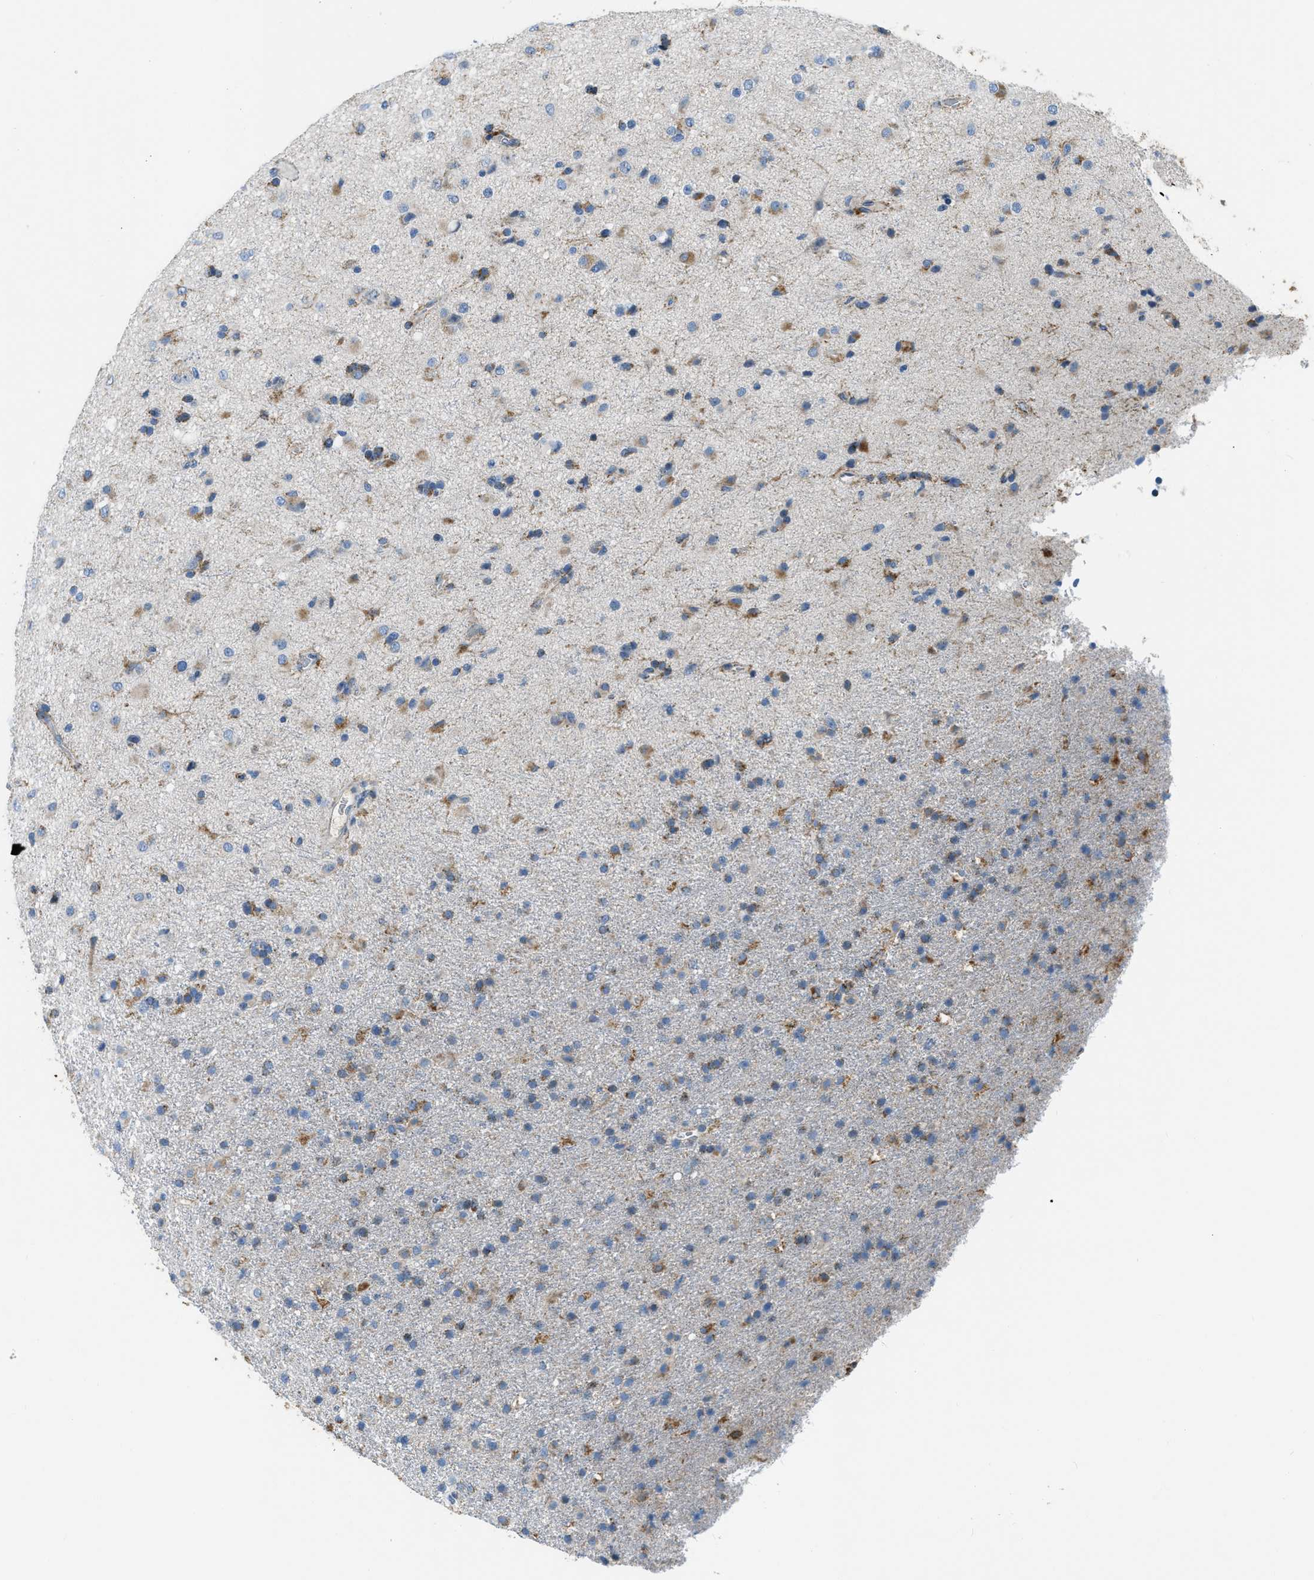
{"staining": {"intensity": "moderate", "quantity": "25%-75%", "location": "cytoplasmic/membranous"}, "tissue": "glioma", "cell_type": "Tumor cells", "image_type": "cancer", "snomed": [{"axis": "morphology", "description": "Glioma, malignant, Low grade"}, {"axis": "topography", "description": "Brain"}], "caption": "This is a histology image of immunohistochemistry (IHC) staining of glioma, which shows moderate expression in the cytoplasmic/membranous of tumor cells.", "gene": "ACADVL", "patient": {"sex": "male", "age": 65}}